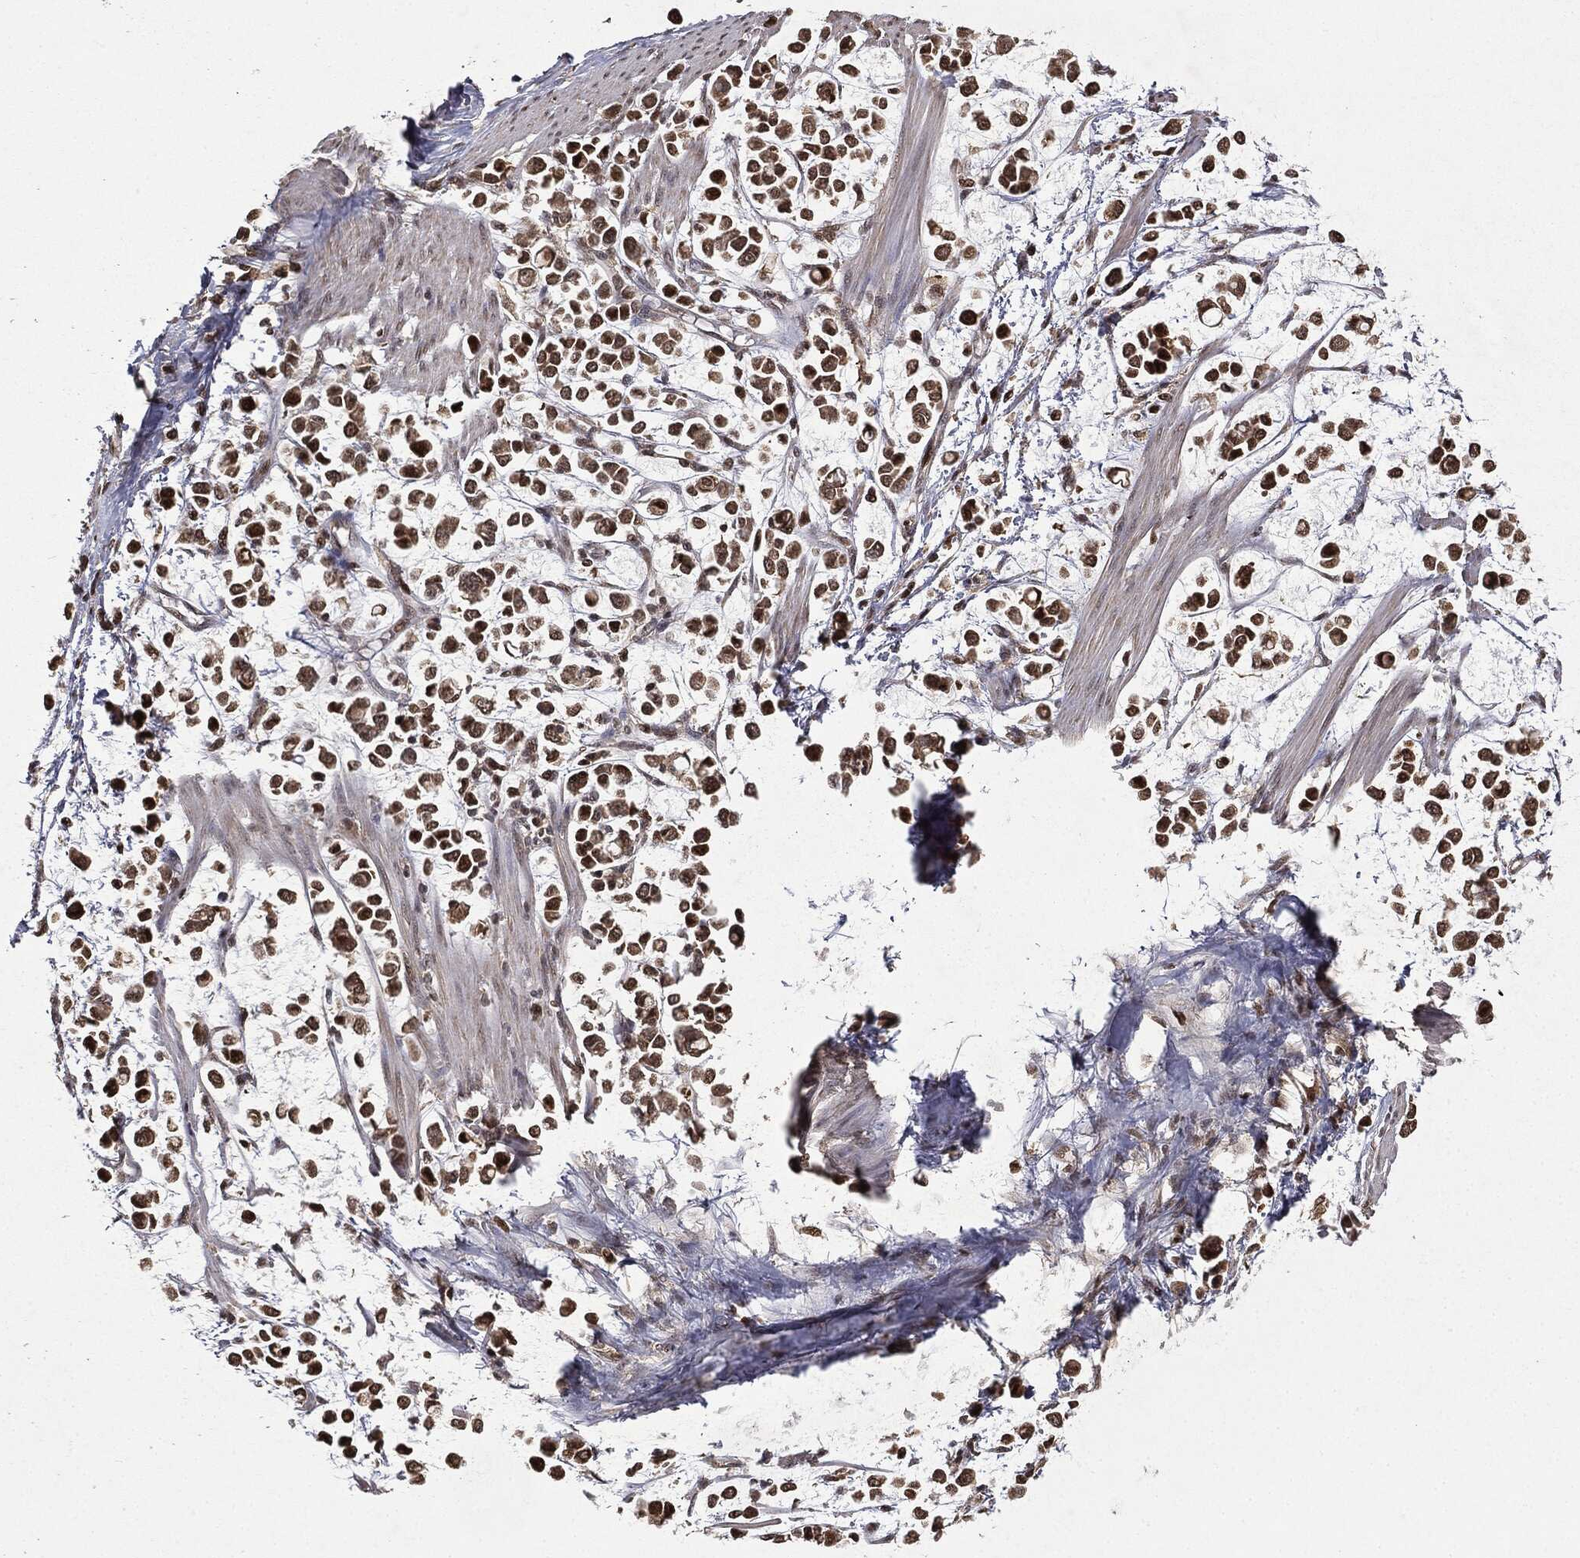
{"staining": {"intensity": "strong", "quantity": ">75%", "location": "cytoplasmic/membranous,nuclear"}, "tissue": "stomach cancer", "cell_type": "Tumor cells", "image_type": "cancer", "snomed": [{"axis": "morphology", "description": "Adenocarcinoma, NOS"}, {"axis": "topography", "description": "Stomach"}], "caption": "Immunohistochemical staining of human stomach cancer reveals high levels of strong cytoplasmic/membranous and nuclear protein positivity in about >75% of tumor cells. The staining was performed using DAB (3,3'-diaminobenzidine), with brown indicating positive protein expression. Nuclei are stained blue with hematoxylin.", "gene": "ZNHIT6", "patient": {"sex": "male", "age": 82}}